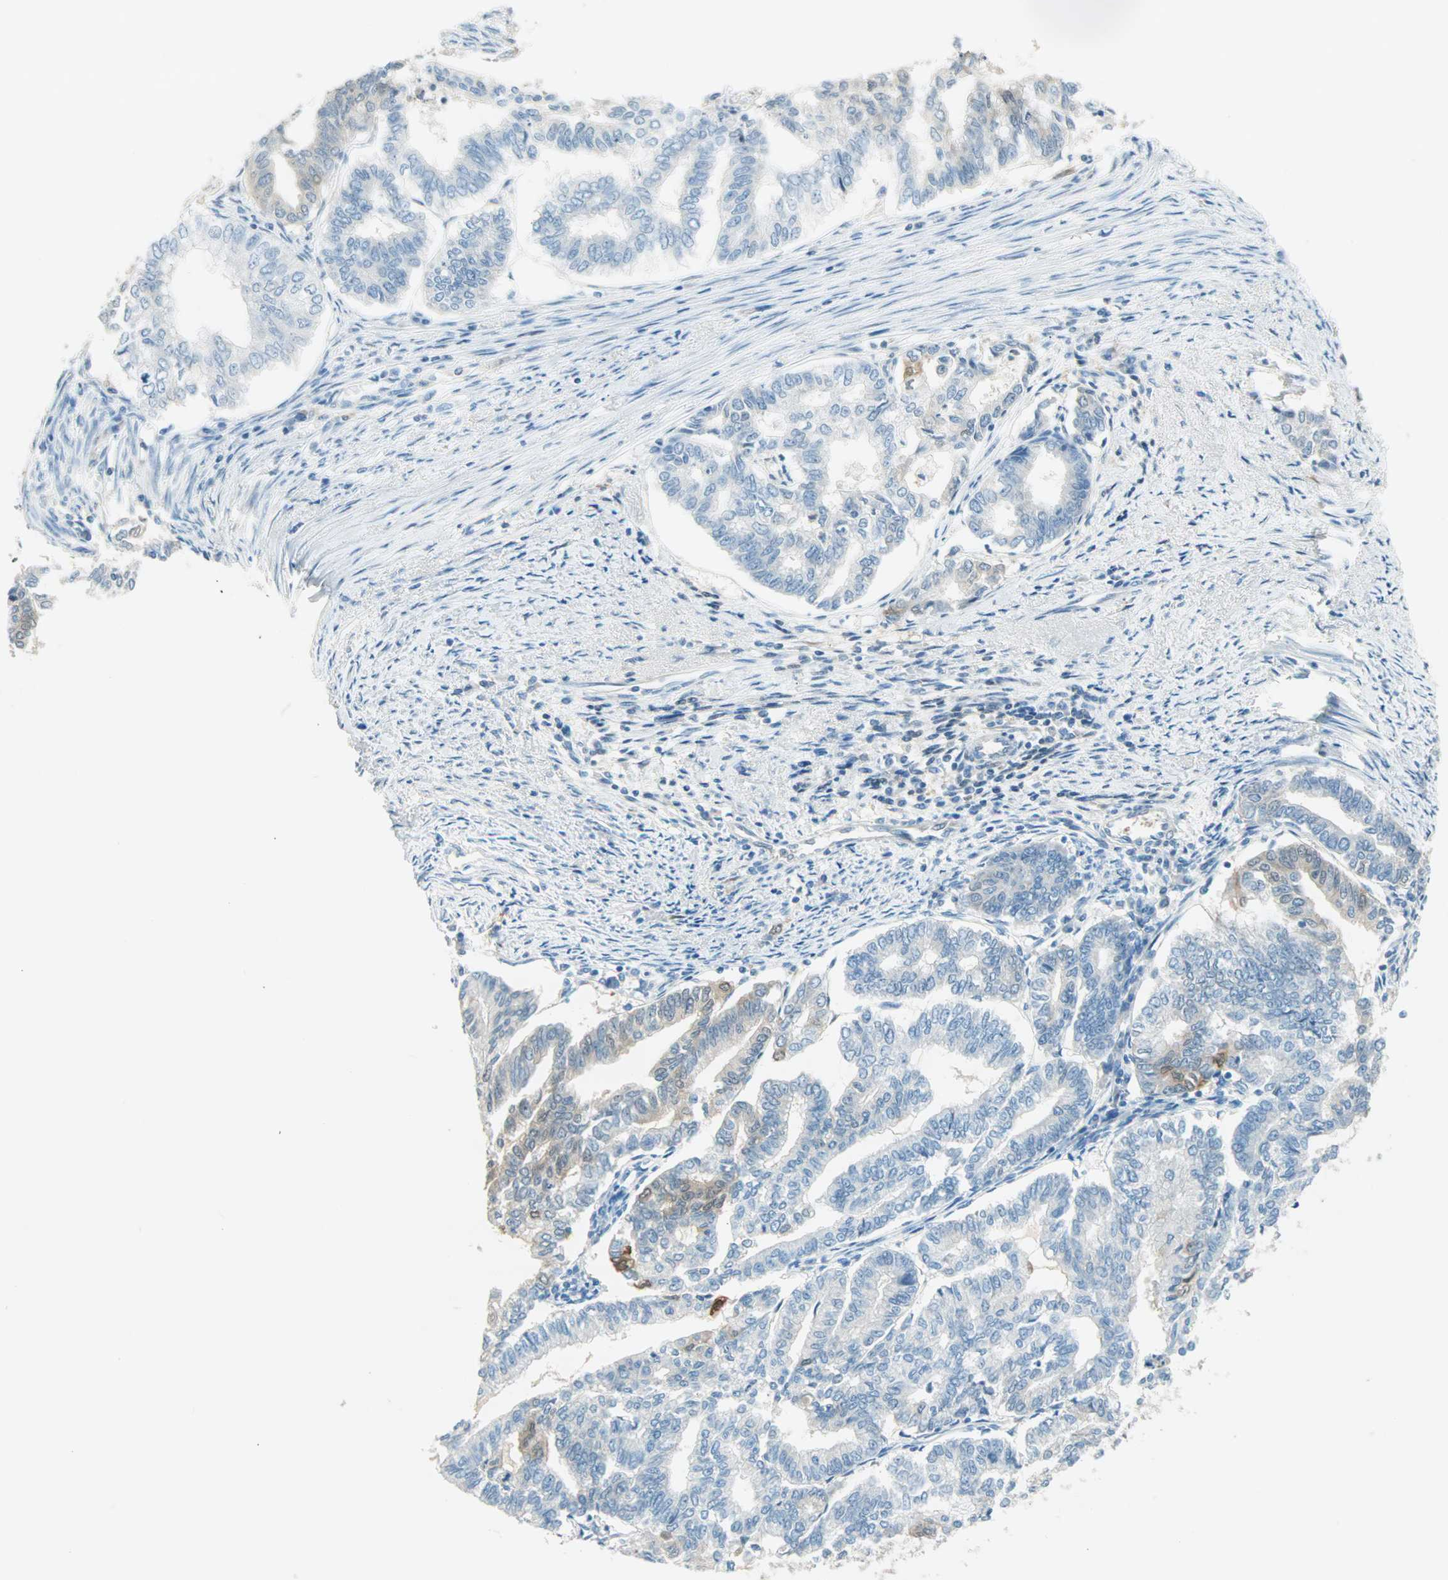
{"staining": {"intensity": "moderate", "quantity": "<25%", "location": "cytoplasmic/membranous,nuclear"}, "tissue": "endometrial cancer", "cell_type": "Tumor cells", "image_type": "cancer", "snomed": [{"axis": "morphology", "description": "Adenocarcinoma, NOS"}, {"axis": "topography", "description": "Endometrium"}], "caption": "Immunohistochemical staining of adenocarcinoma (endometrial) reveals low levels of moderate cytoplasmic/membranous and nuclear expression in about <25% of tumor cells. (IHC, brightfield microscopy, high magnification).", "gene": "S100A1", "patient": {"sex": "female", "age": 79}}